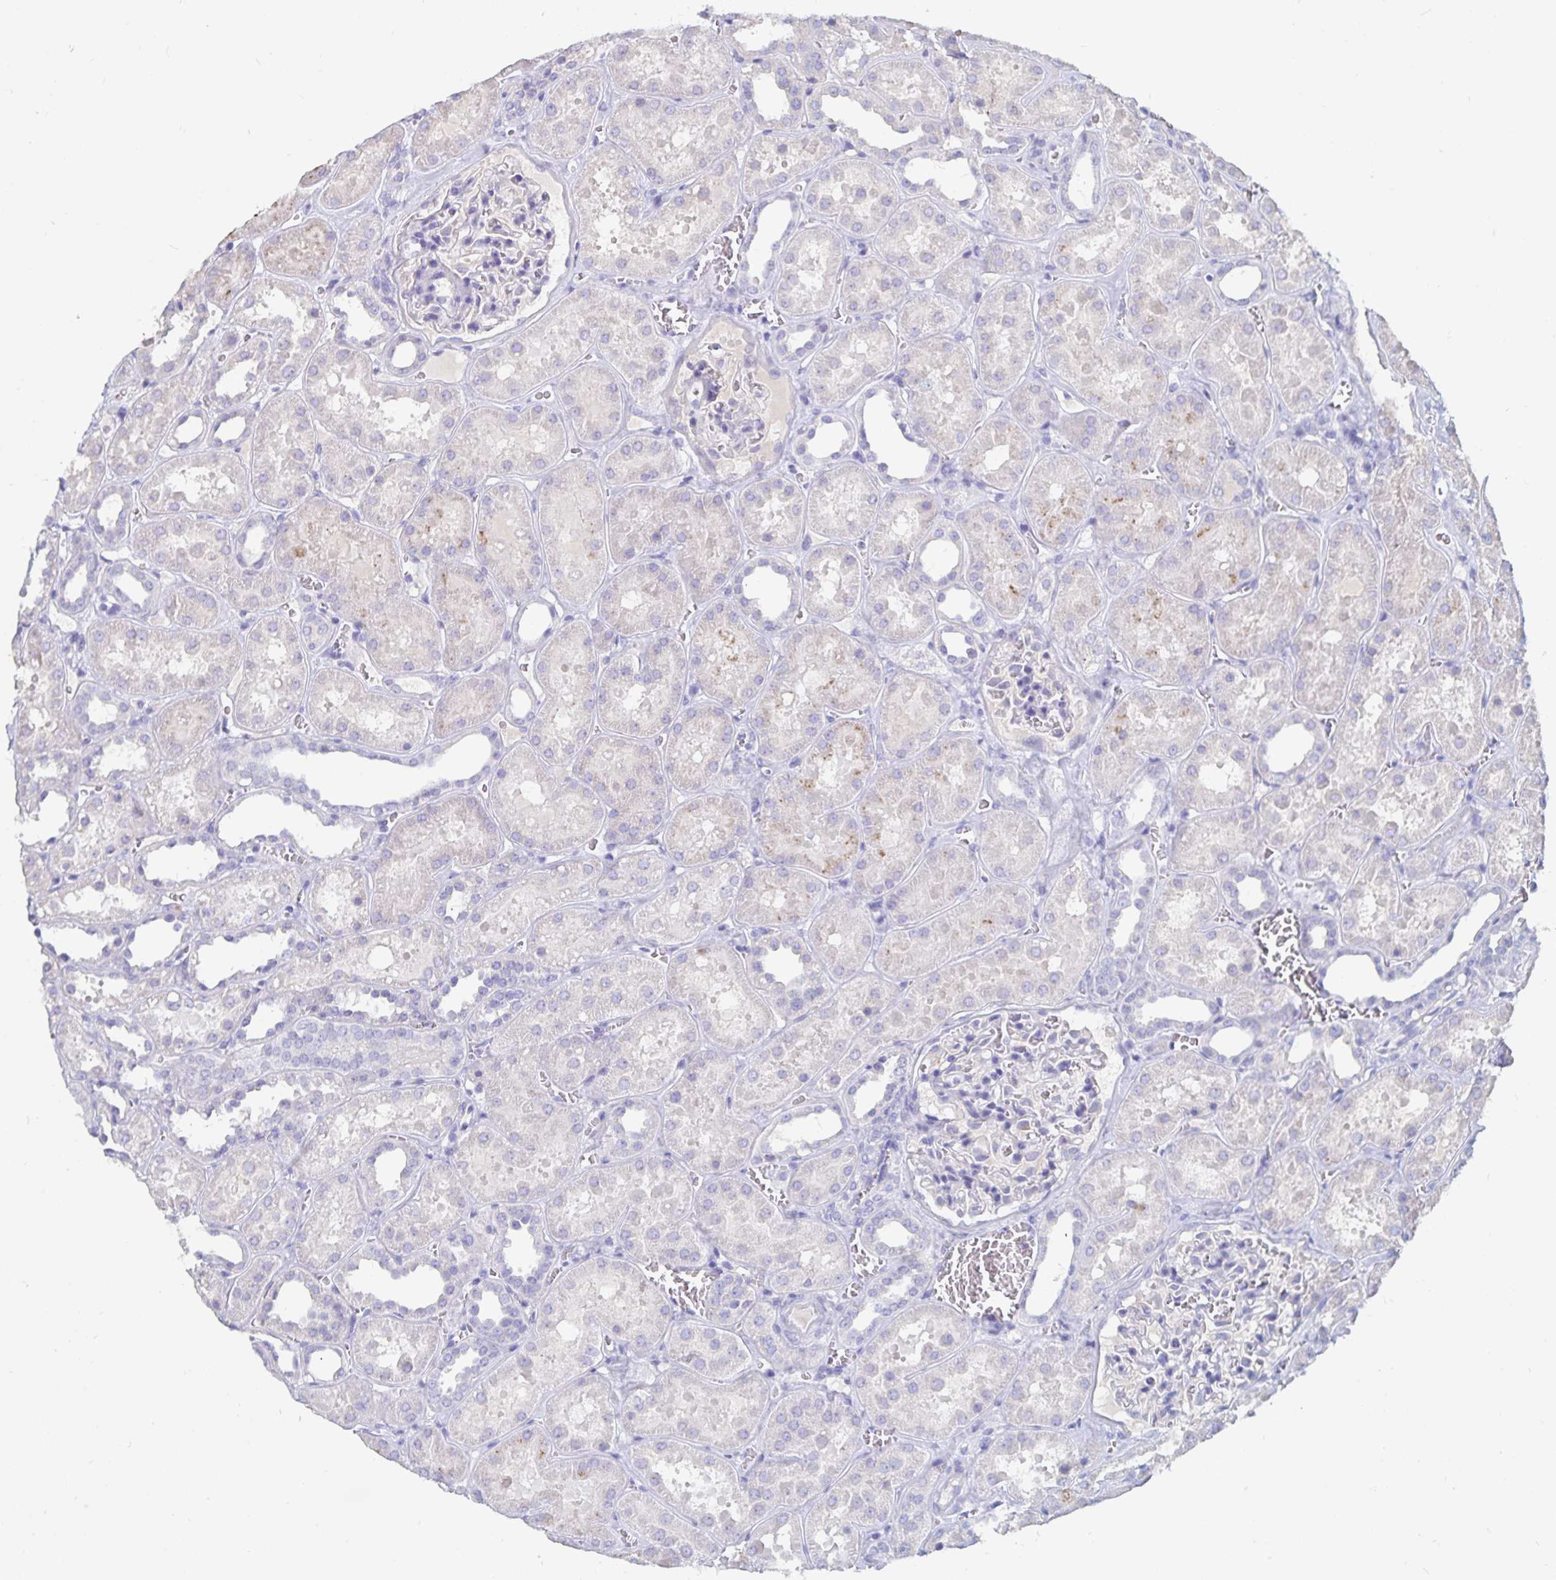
{"staining": {"intensity": "negative", "quantity": "none", "location": "none"}, "tissue": "kidney", "cell_type": "Cells in glomeruli", "image_type": "normal", "snomed": [{"axis": "morphology", "description": "Normal tissue, NOS"}, {"axis": "topography", "description": "Kidney"}], "caption": "Immunohistochemistry of normal human kidney exhibits no positivity in cells in glomeruli.", "gene": "CFAP69", "patient": {"sex": "female", "age": 41}}